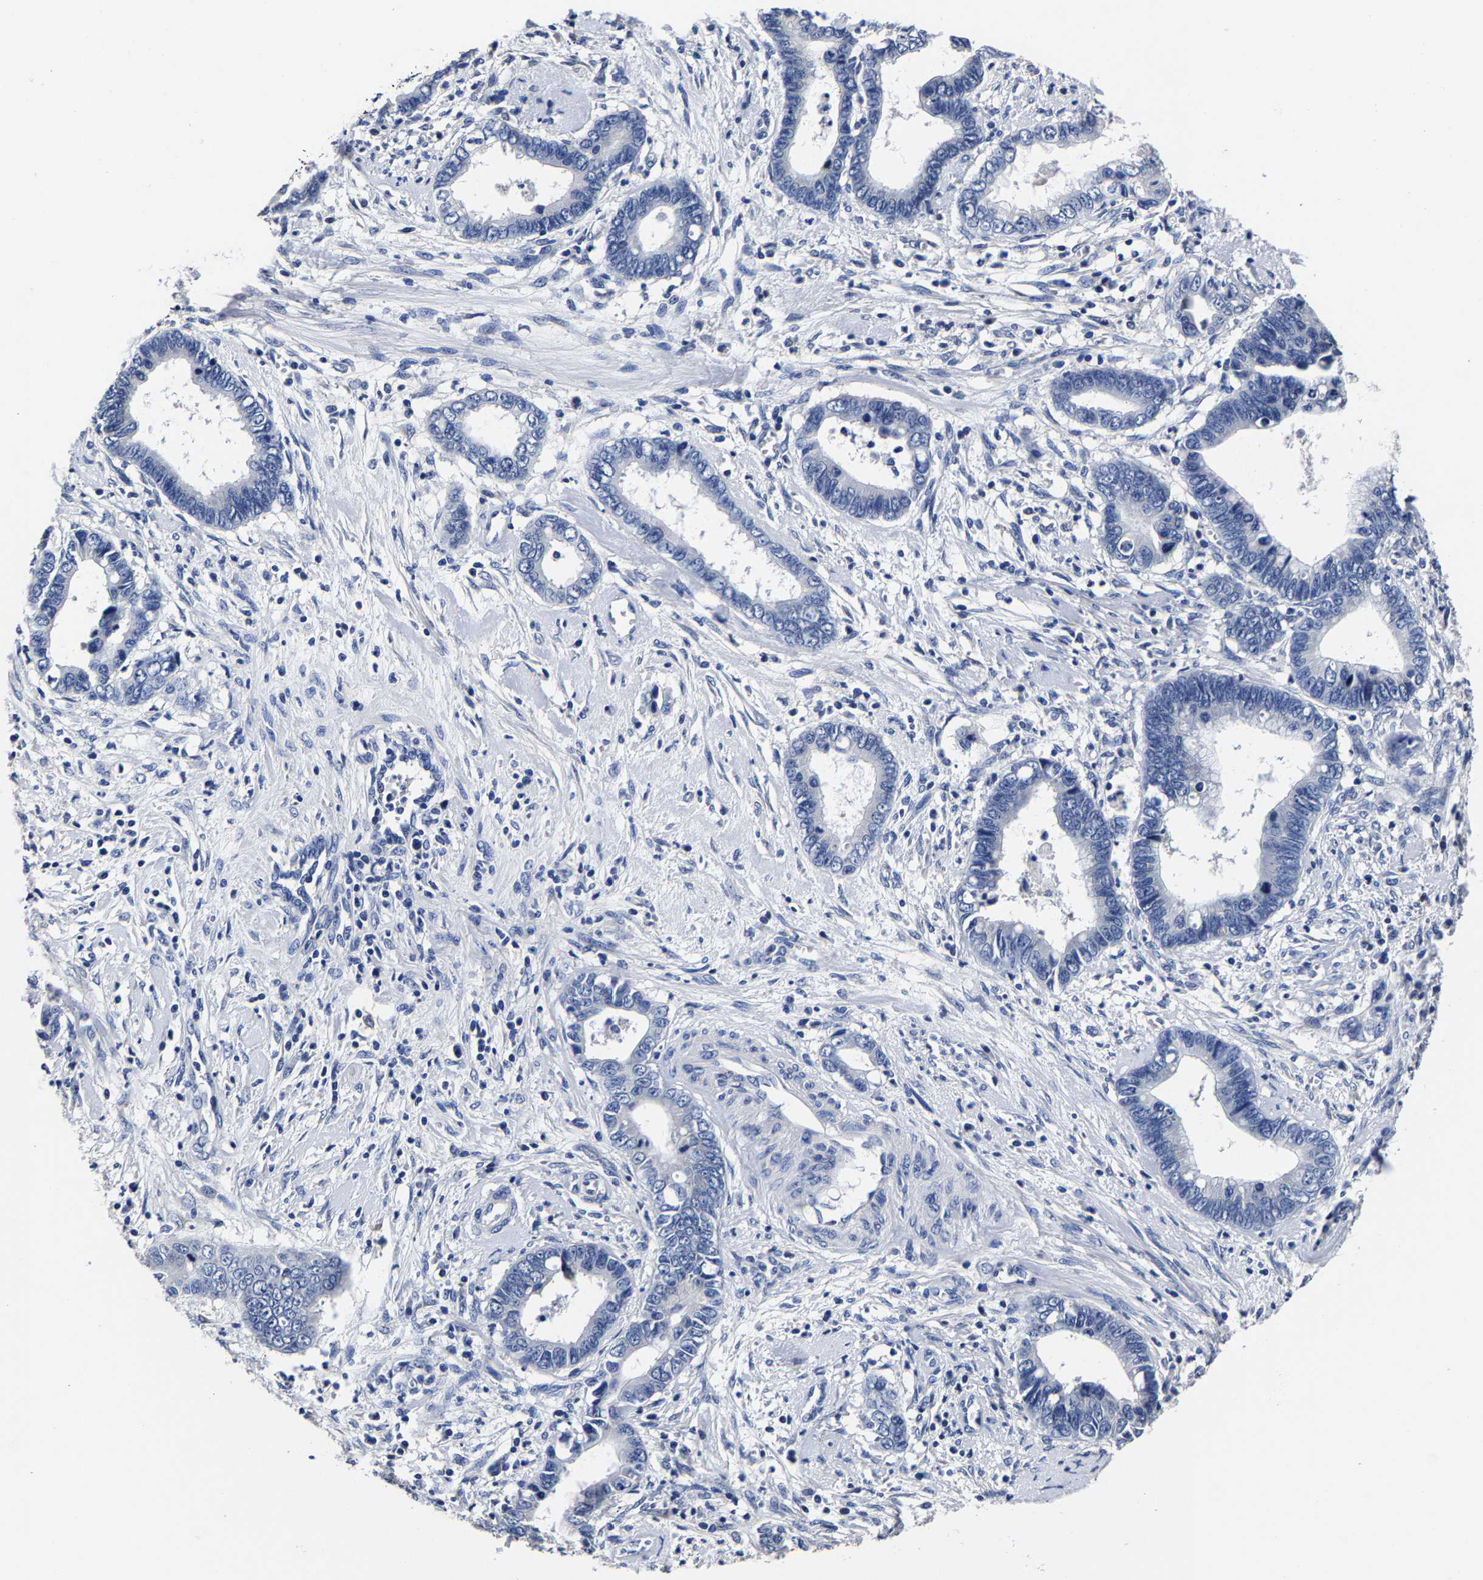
{"staining": {"intensity": "negative", "quantity": "none", "location": "none"}, "tissue": "cervical cancer", "cell_type": "Tumor cells", "image_type": "cancer", "snomed": [{"axis": "morphology", "description": "Adenocarcinoma, NOS"}, {"axis": "topography", "description": "Cervix"}], "caption": "A photomicrograph of human adenocarcinoma (cervical) is negative for staining in tumor cells.", "gene": "AKAP4", "patient": {"sex": "female", "age": 44}}